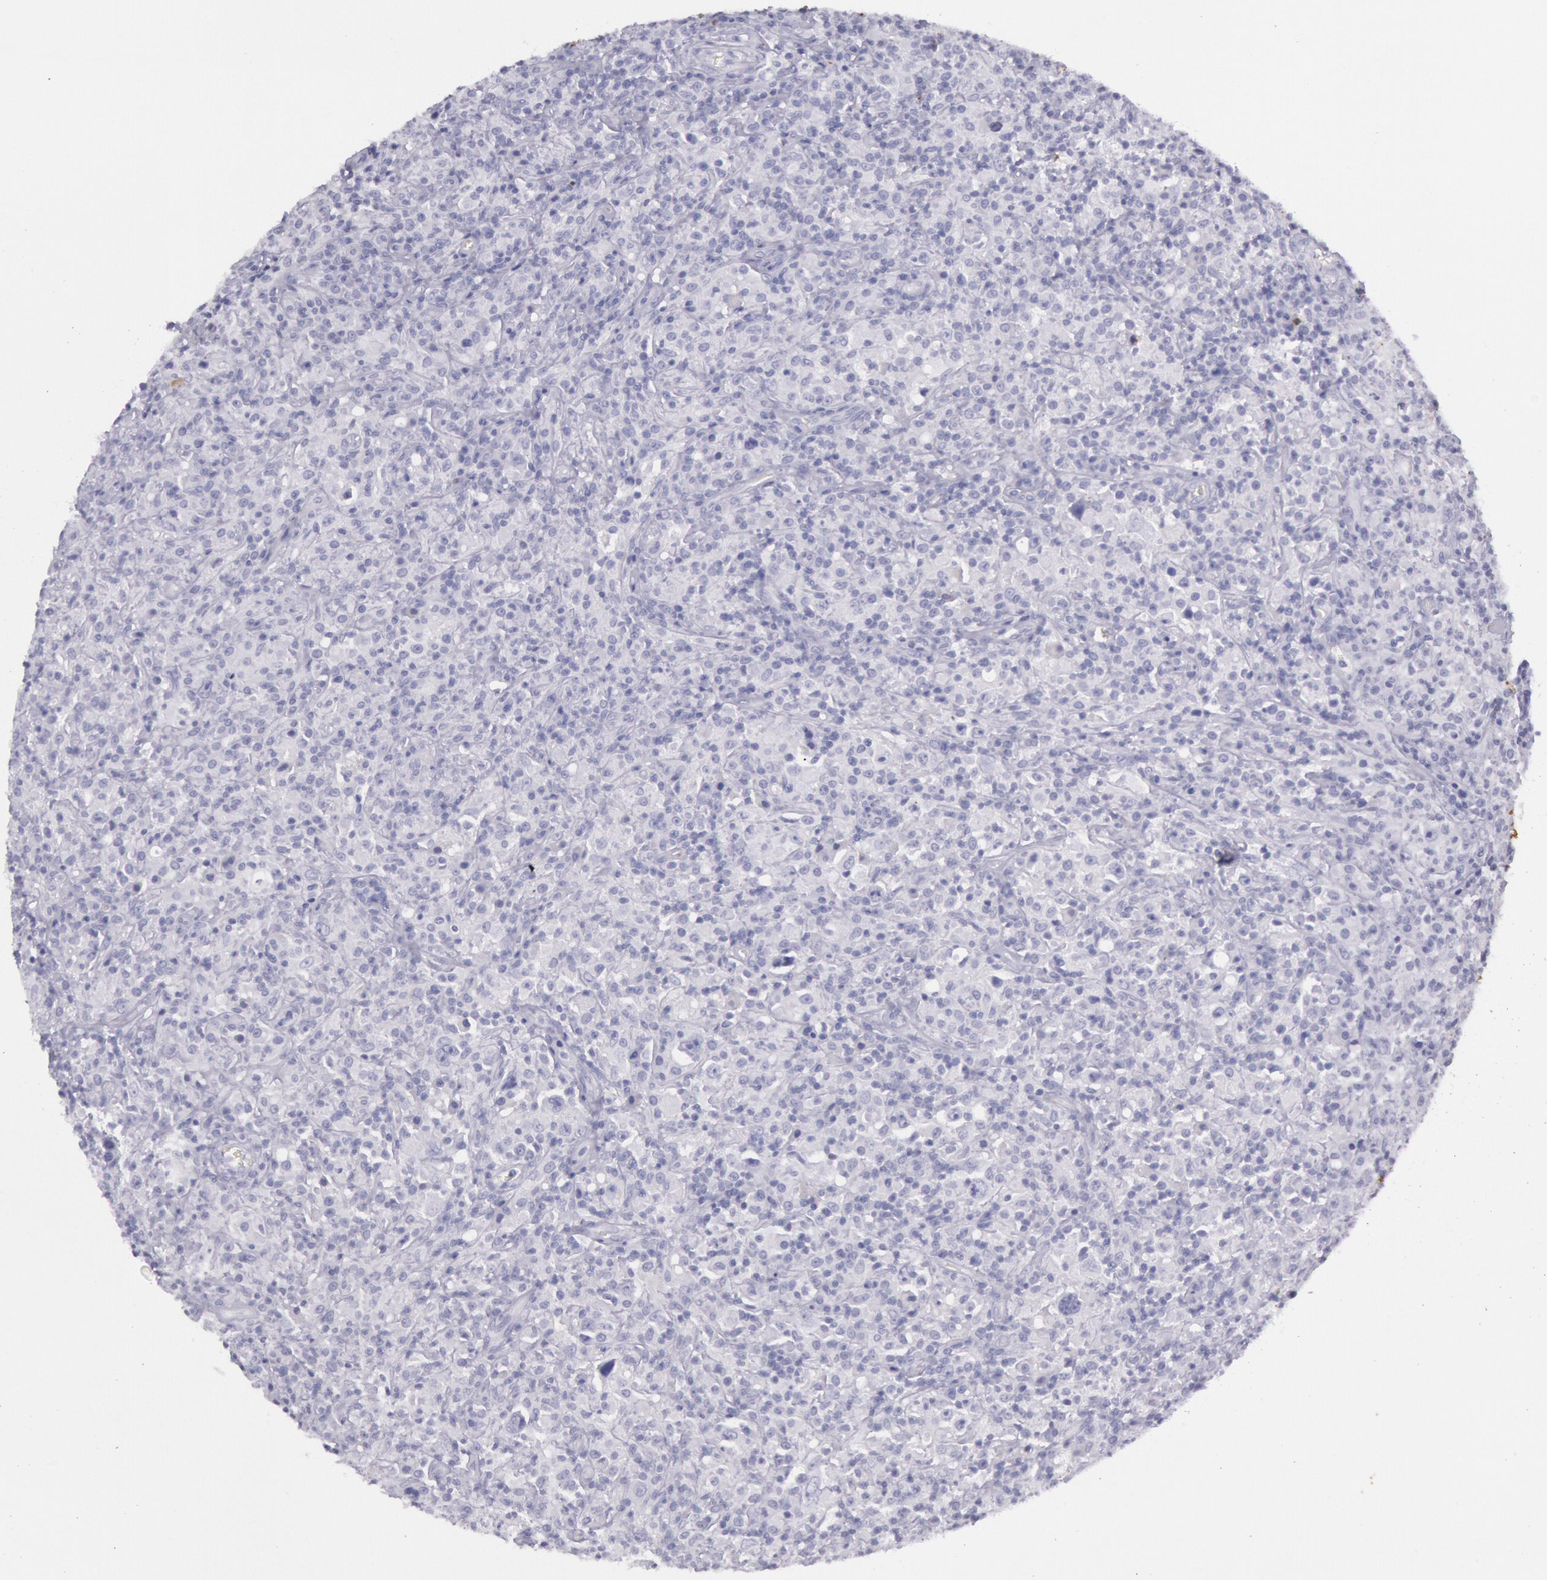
{"staining": {"intensity": "negative", "quantity": "none", "location": "none"}, "tissue": "lymphoma", "cell_type": "Tumor cells", "image_type": "cancer", "snomed": [{"axis": "morphology", "description": "Hodgkin's disease, NOS"}, {"axis": "topography", "description": "Lymph node"}], "caption": "This is a photomicrograph of immunohistochemistry (IHC) staining of lymphoma, which shows no staining in tumor cells.", "gene": "CKB", "patient": {"sex": "male", "age": 46}}